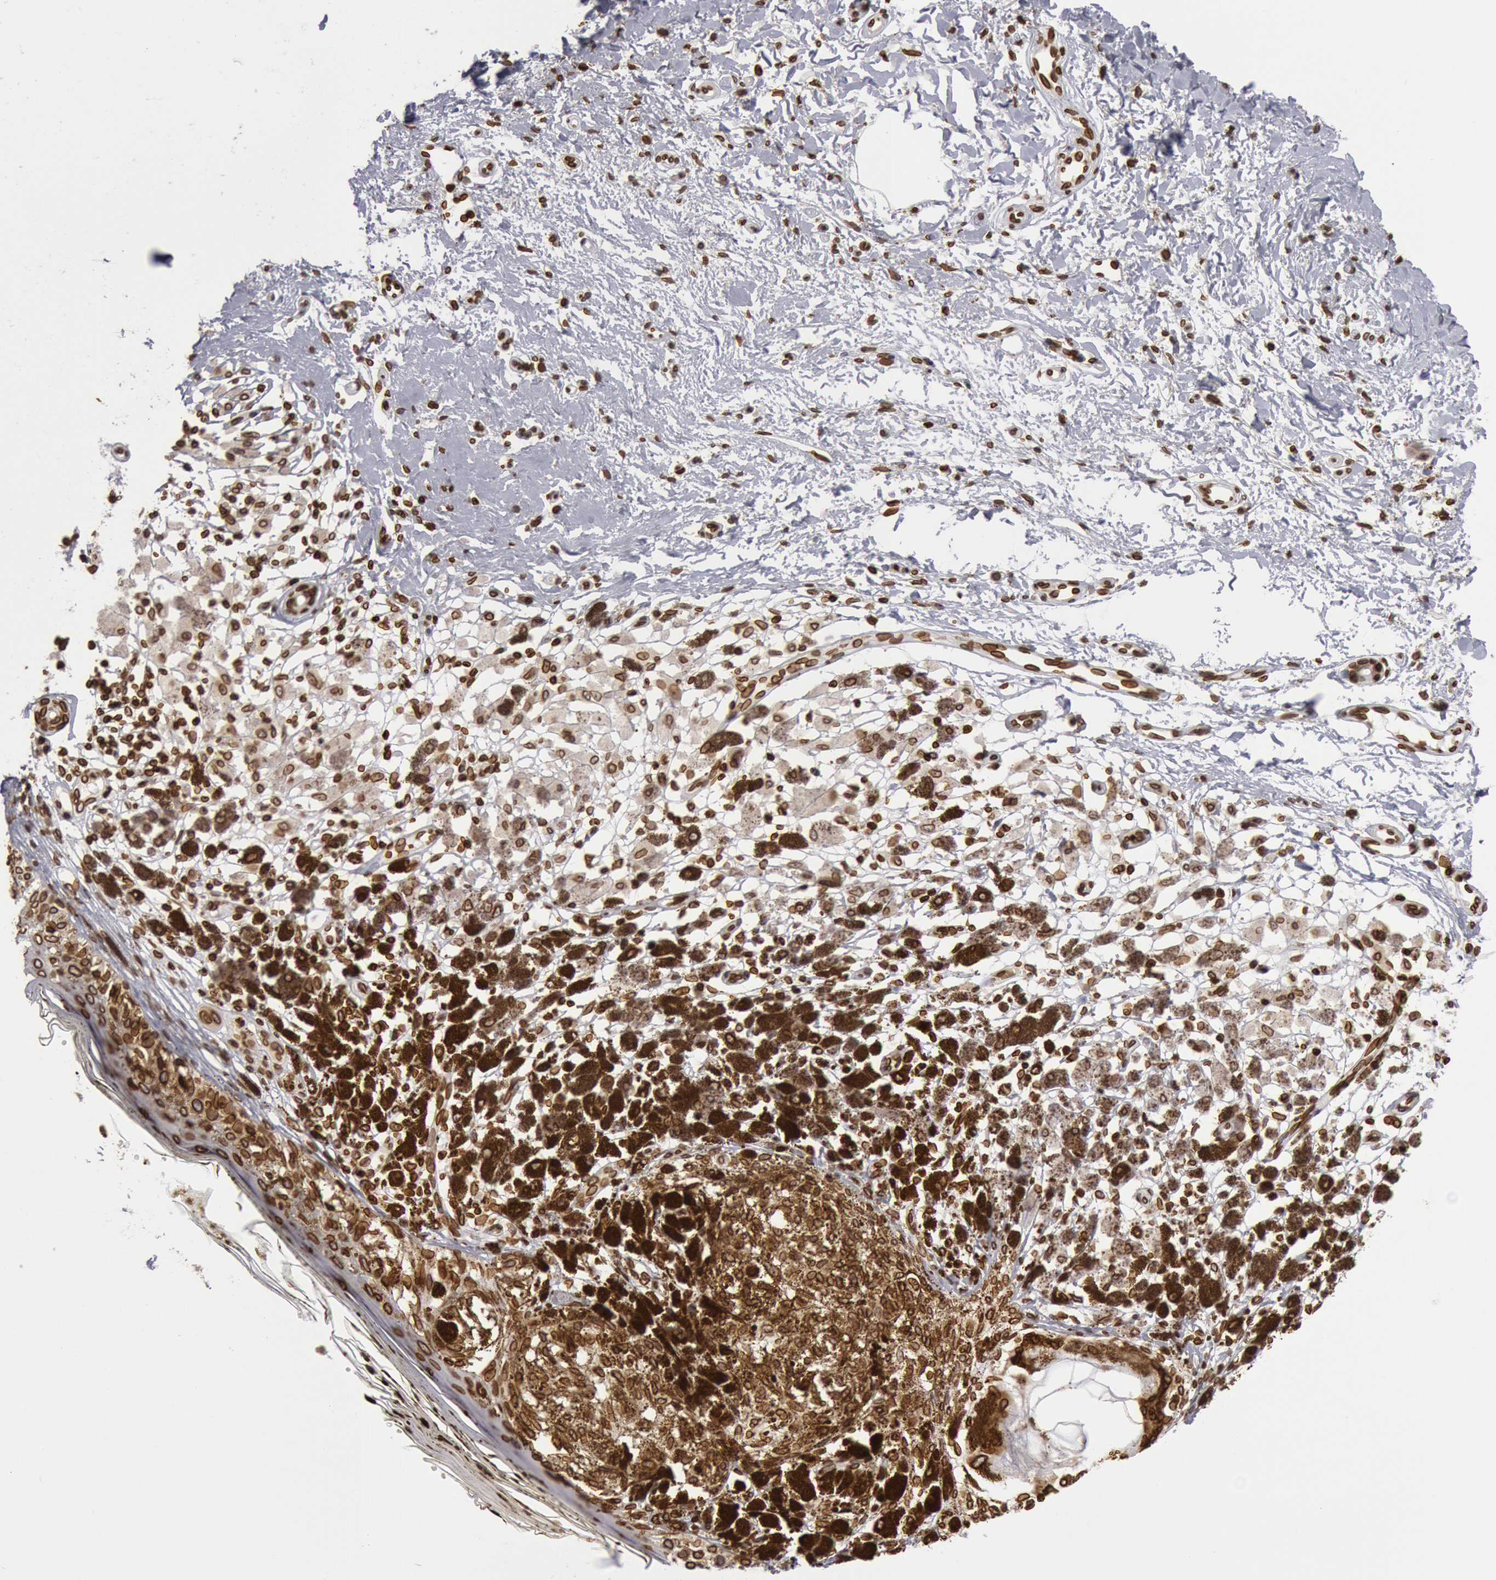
{"staining": {"intensity": "strong", "quantity": ">75%", "location": "cytoplasmic/membranous,nuclear"}, "tissue": "melanoma", "cell_type": "Tumor cells", "image_type": "cancer", "snomed": [{"axis": "morphology", "description": "Malignant melanoma, NOS"}, {"axis": "topography", "description": "Skin"}], "caption": "Protein expression analysis of human melanoma reveals strong cytoplasmic/membranous and nuclear staining in approximately >75% of tumor cells. Using DAB (brown) and hematoxylin (blue) stains, captured at high magnification using brightfield microscopy.", "gene": "SUN2", "patient": {"sex": "male", "age": 88}}